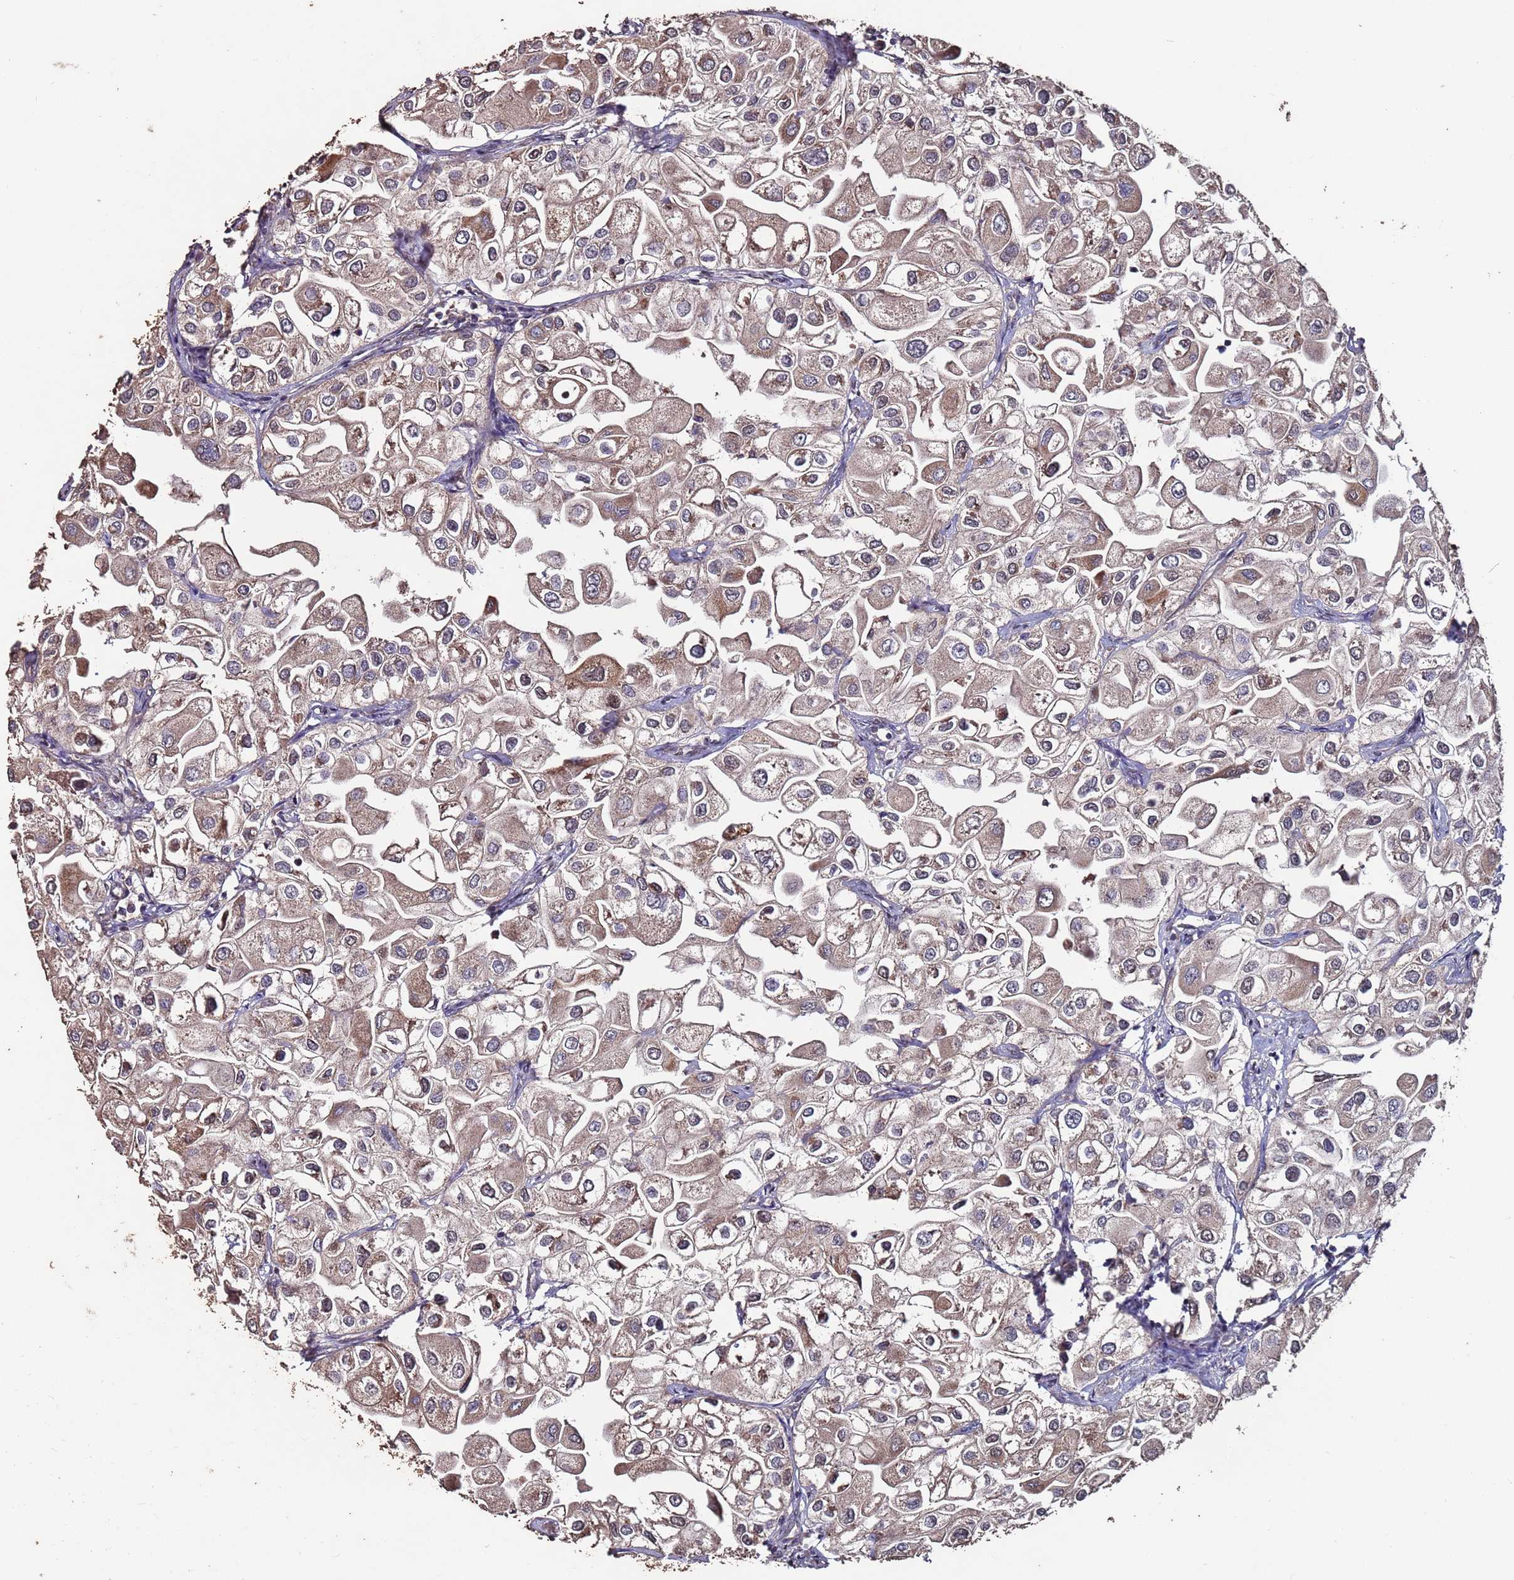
{"staining": {"intensity": "moderate", "quantity": "25%-75%", "location": "cytoplasmic/membranous"}, "tissue": "urothelial cancer", "cell_type": "Tumor cells", "image_type": "cancer", "snomed": [{"axis": "morphology", "description": "Urothelial carcinoma, High grade"}, {"axis": "topography", "description": "Urinary bladder"}], "caption": "Protein positivity by immunohistochemistry (IHC) demonstrates moderate cytoplasmic/membranous expression in approximately 25%-75% of tumor cells in urothelial cancer. Immunohistochemistry (ihc) stains the protein in brown and the nuclei are stained blue.", "gene": "PRR7", "patient": {"sex": "male", "age": 64}}